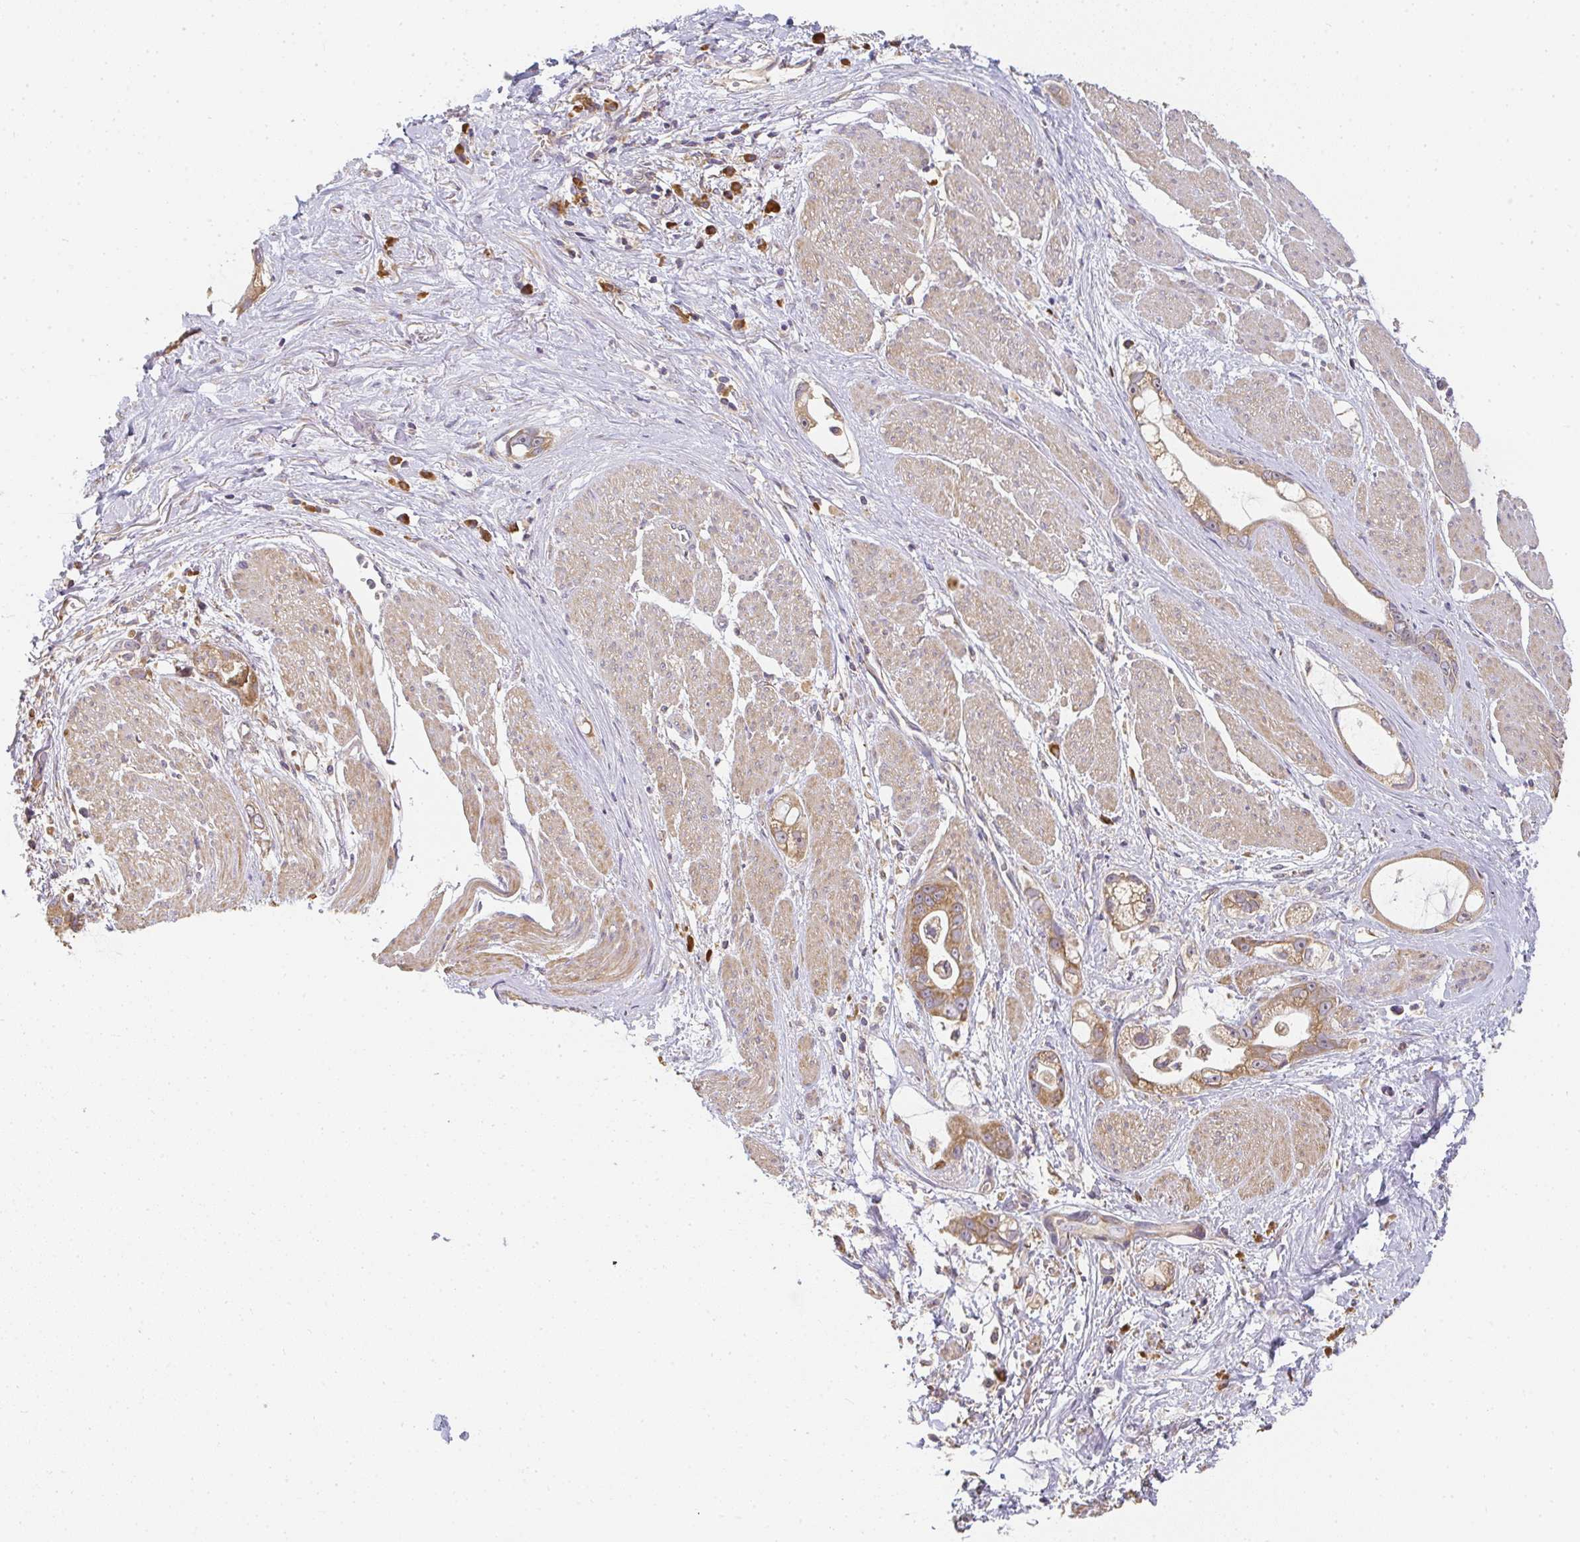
{"staining": {"intensity": "moderate", "quantity": ">75%", "location": "cytoplasmic/membranous"}, "tissue": "stomach cancer", "cell_type": "Tumor cells", "image_type": "cancer", "snomed": [{"axis": "morphology", "description": "Adenocarcinoma, NOS"}, {"axis": "topography", "description": "Stomach"}], "caption": "The immunohistochemical stain shows moderate cytoplasmic/membranous staining in tumor cells of adenocarcinoma (stomach) tissue.", "gene": "SLC35B3", "patient": {"sex": "male", "age": 55}}